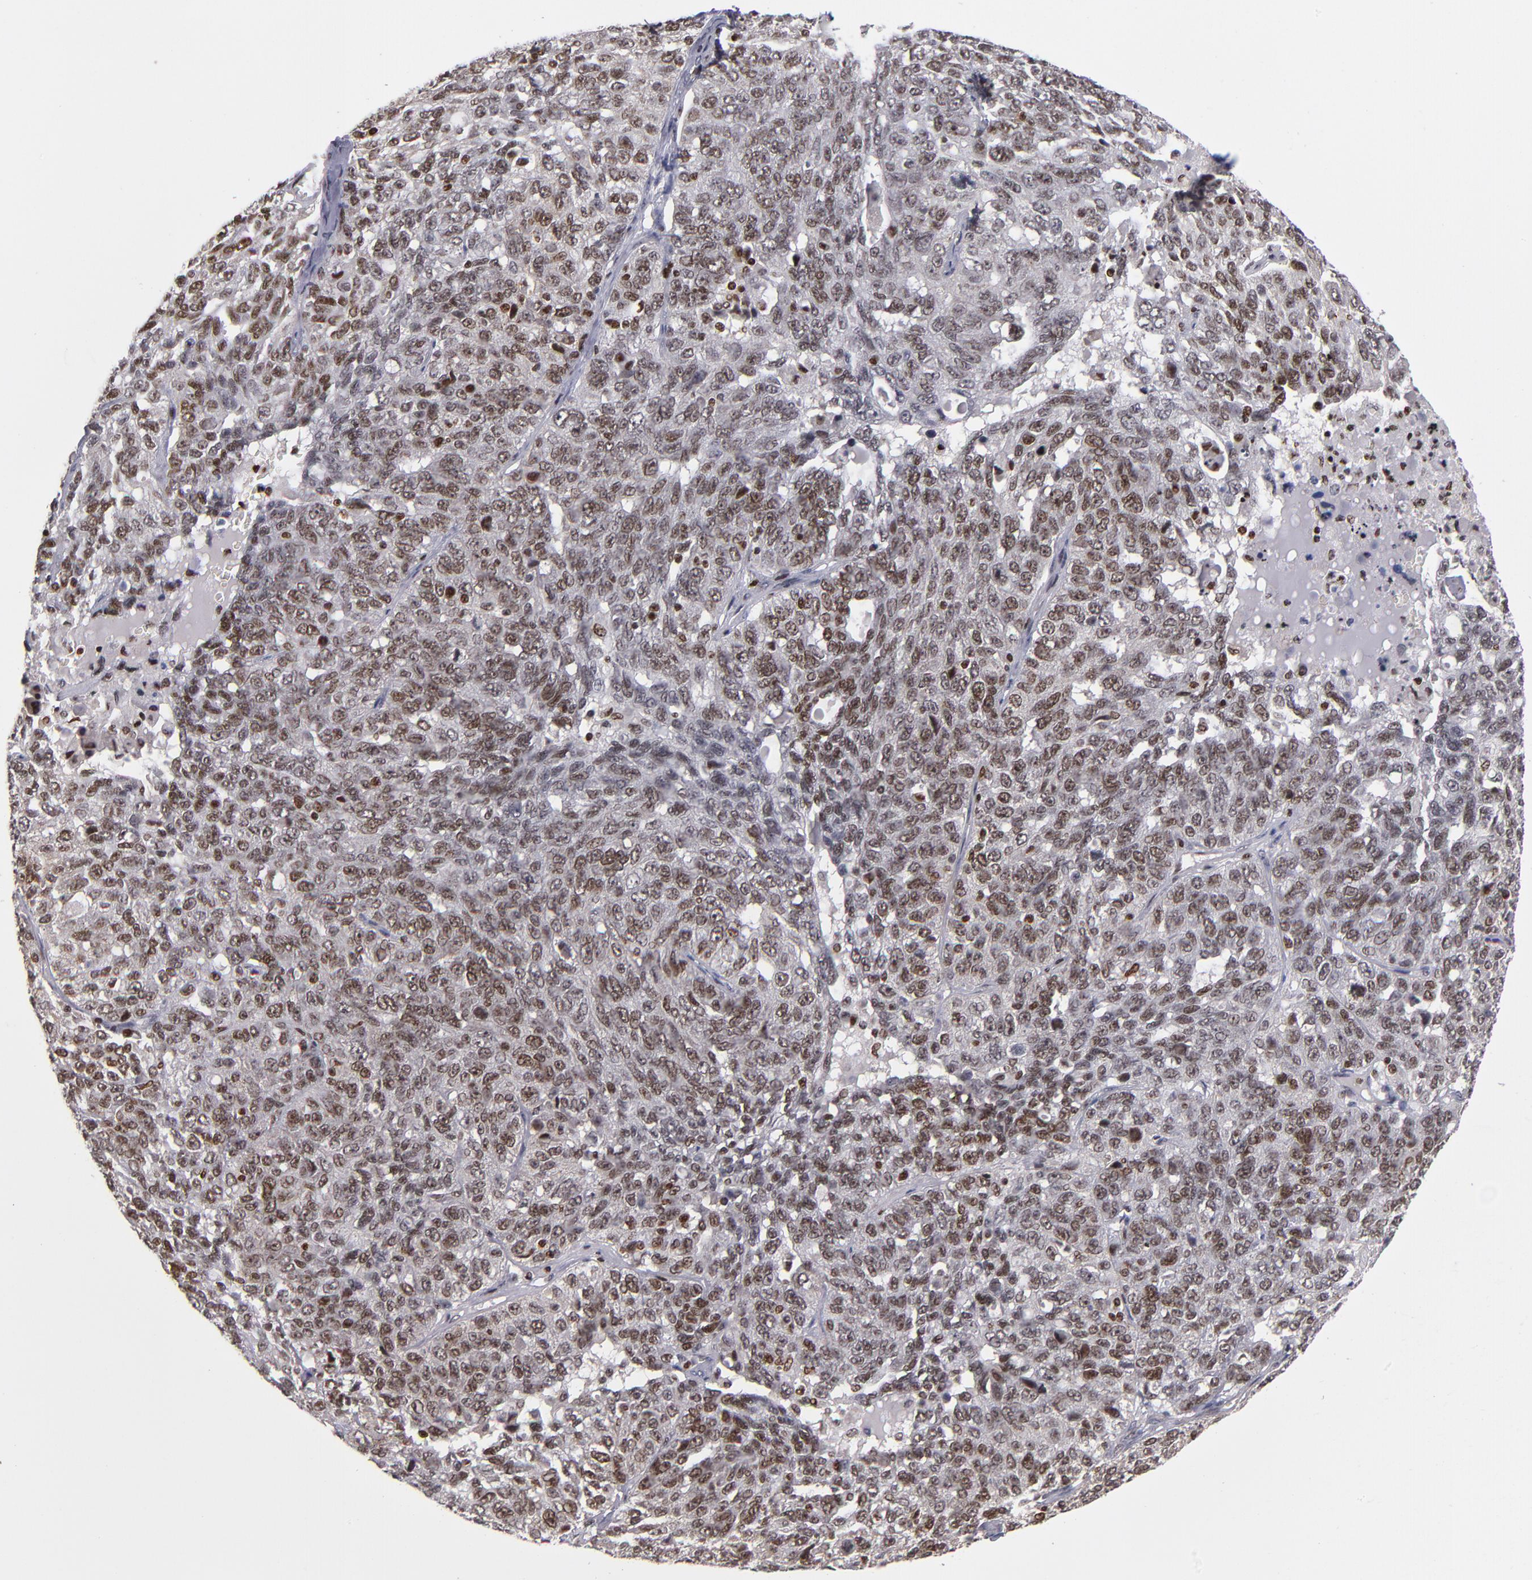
{"staining": {"intensity": "moderate", "quantity": ">75%", "location": "nuclear"}, "tissue": "ovarian cancer", "cell_type": "Tumor cells", "image_type": "cancer", "snomed": [{"axis": "morphology", "description": "Cystadenocarcinoma, serous, NOS"}, {"axis": "topography", "description": "Ovary"}], "caption": "Immunohistochemical staining of ovarian serous cystadenocarcinoma reveals medium levels of moderate nuclear protein staining in about >75% of tumor cells.", "gene": "KDM6A", "patient": {"sex": "female", "age": 71}}